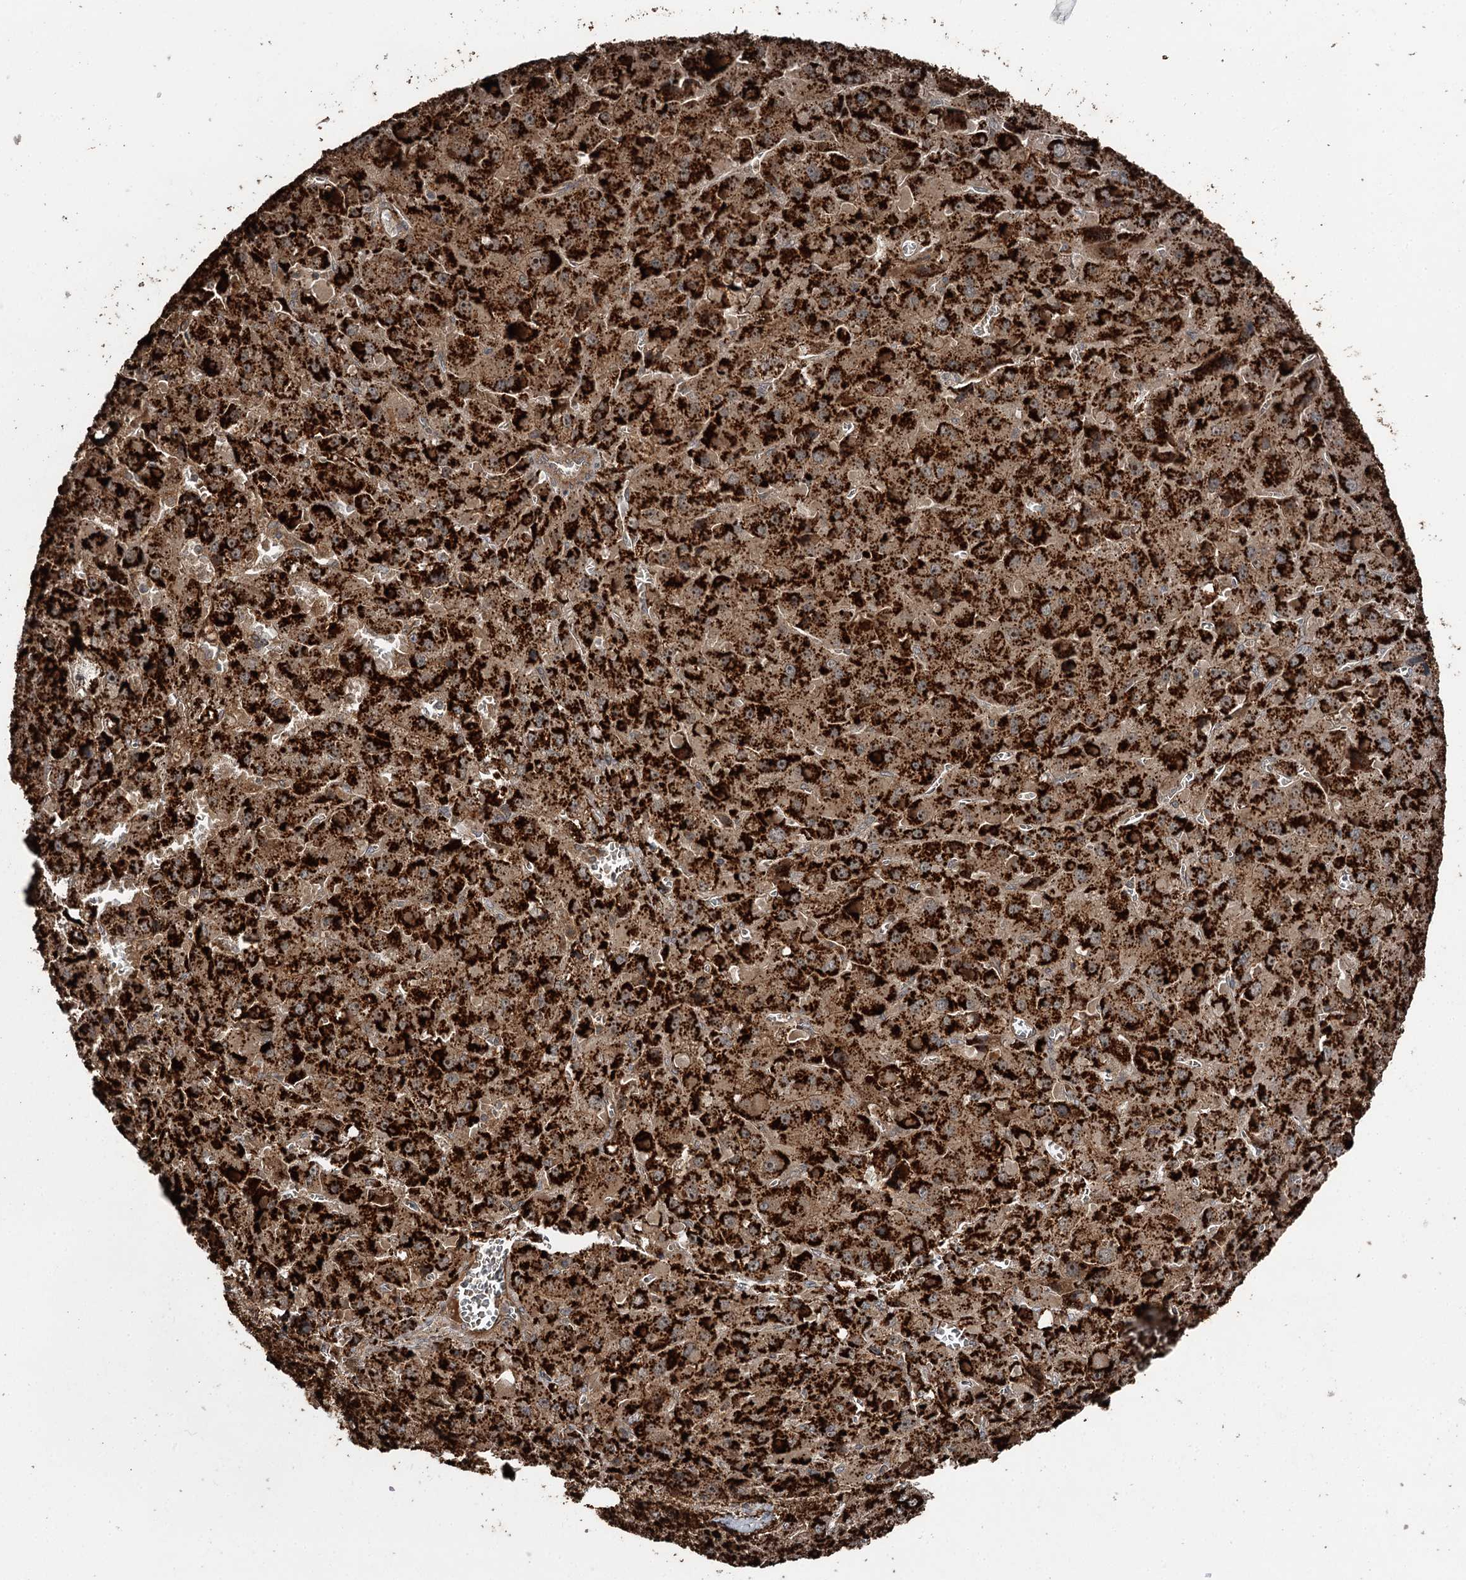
{"staining": {"intensity": "strong", "quantity": ">75%", "location": "cytoplasmic/membranous"}, "tissue": "liver cancer", "cell_type": "Tumor cells", "image_type": "cancer", "snomed": [{"axis": "morphology", "description": "Carcinoma, Hepatocellular, NOS"}, {"axis": "topography", "description": "Liver"}], "caption": "IHC (DAB) staining of liver cancer exhibits strong cytoplasmic/membranous protein positivity in approximately >75% of tumor cells.", "gene": "RAB21", "patient": {"sex": "female", "age": 73}}